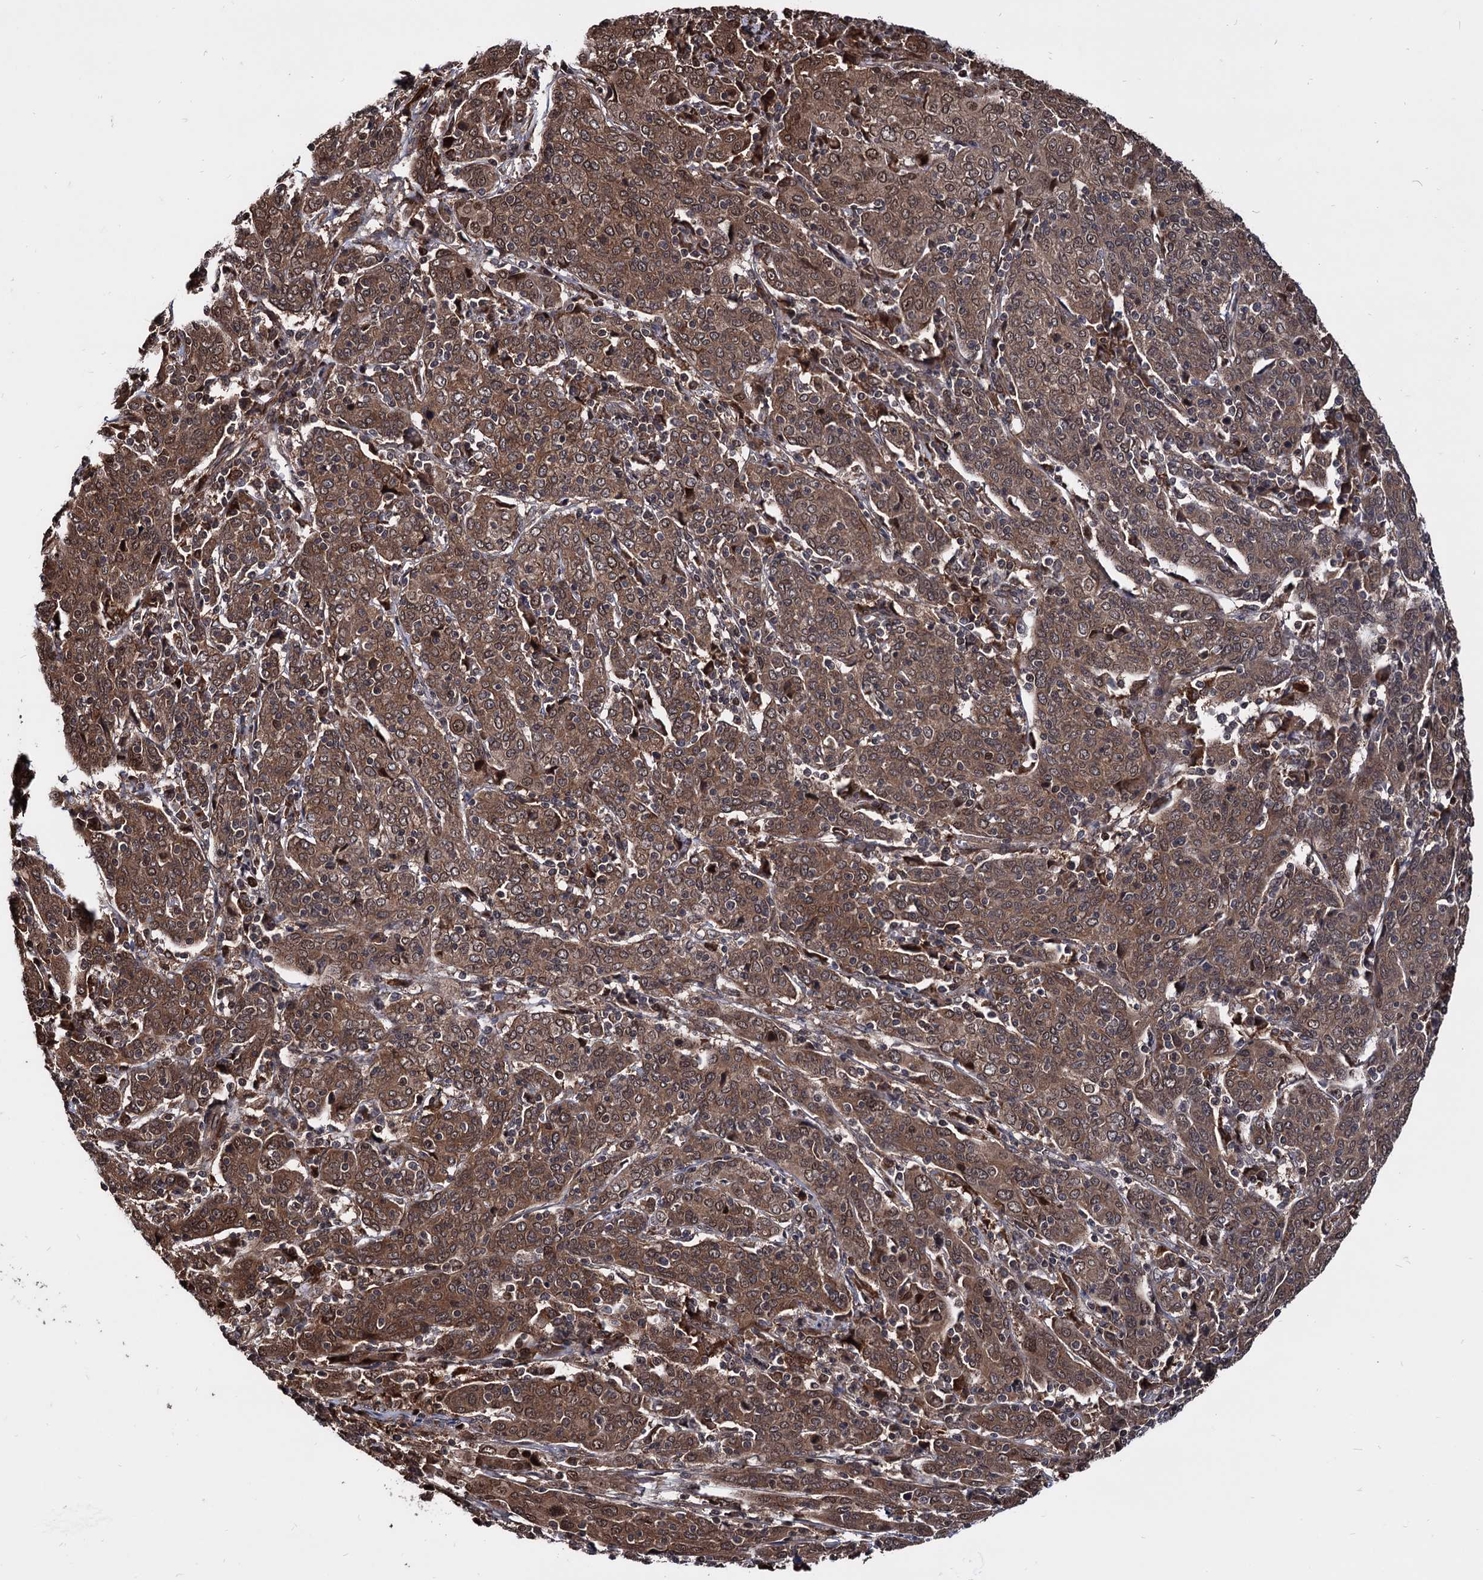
{"staining": {"intensity": "moderate", "quantity": ">75%", "location": "cytoplasmic/membranous,nuclear"}, "tissue": "cervical cancer", "cell_type": "Tumor cells", "image_type": "cancer", "snomed": [{"axis": "morphology", "description": "Squamous cell carcinoma, NOS"}, {"axis": "topography", "description": "Cervix"}], "caption": "Immunohistochemical staining of human cervical cancer (squamous cell carcinoma) shows medium levels of moderate cytoplasmic/membranous and nuclear positivity in approximately >75% of tumor cells.", "gene": "ANKRD12", "patient": {"sex": "female", "age": 67}}